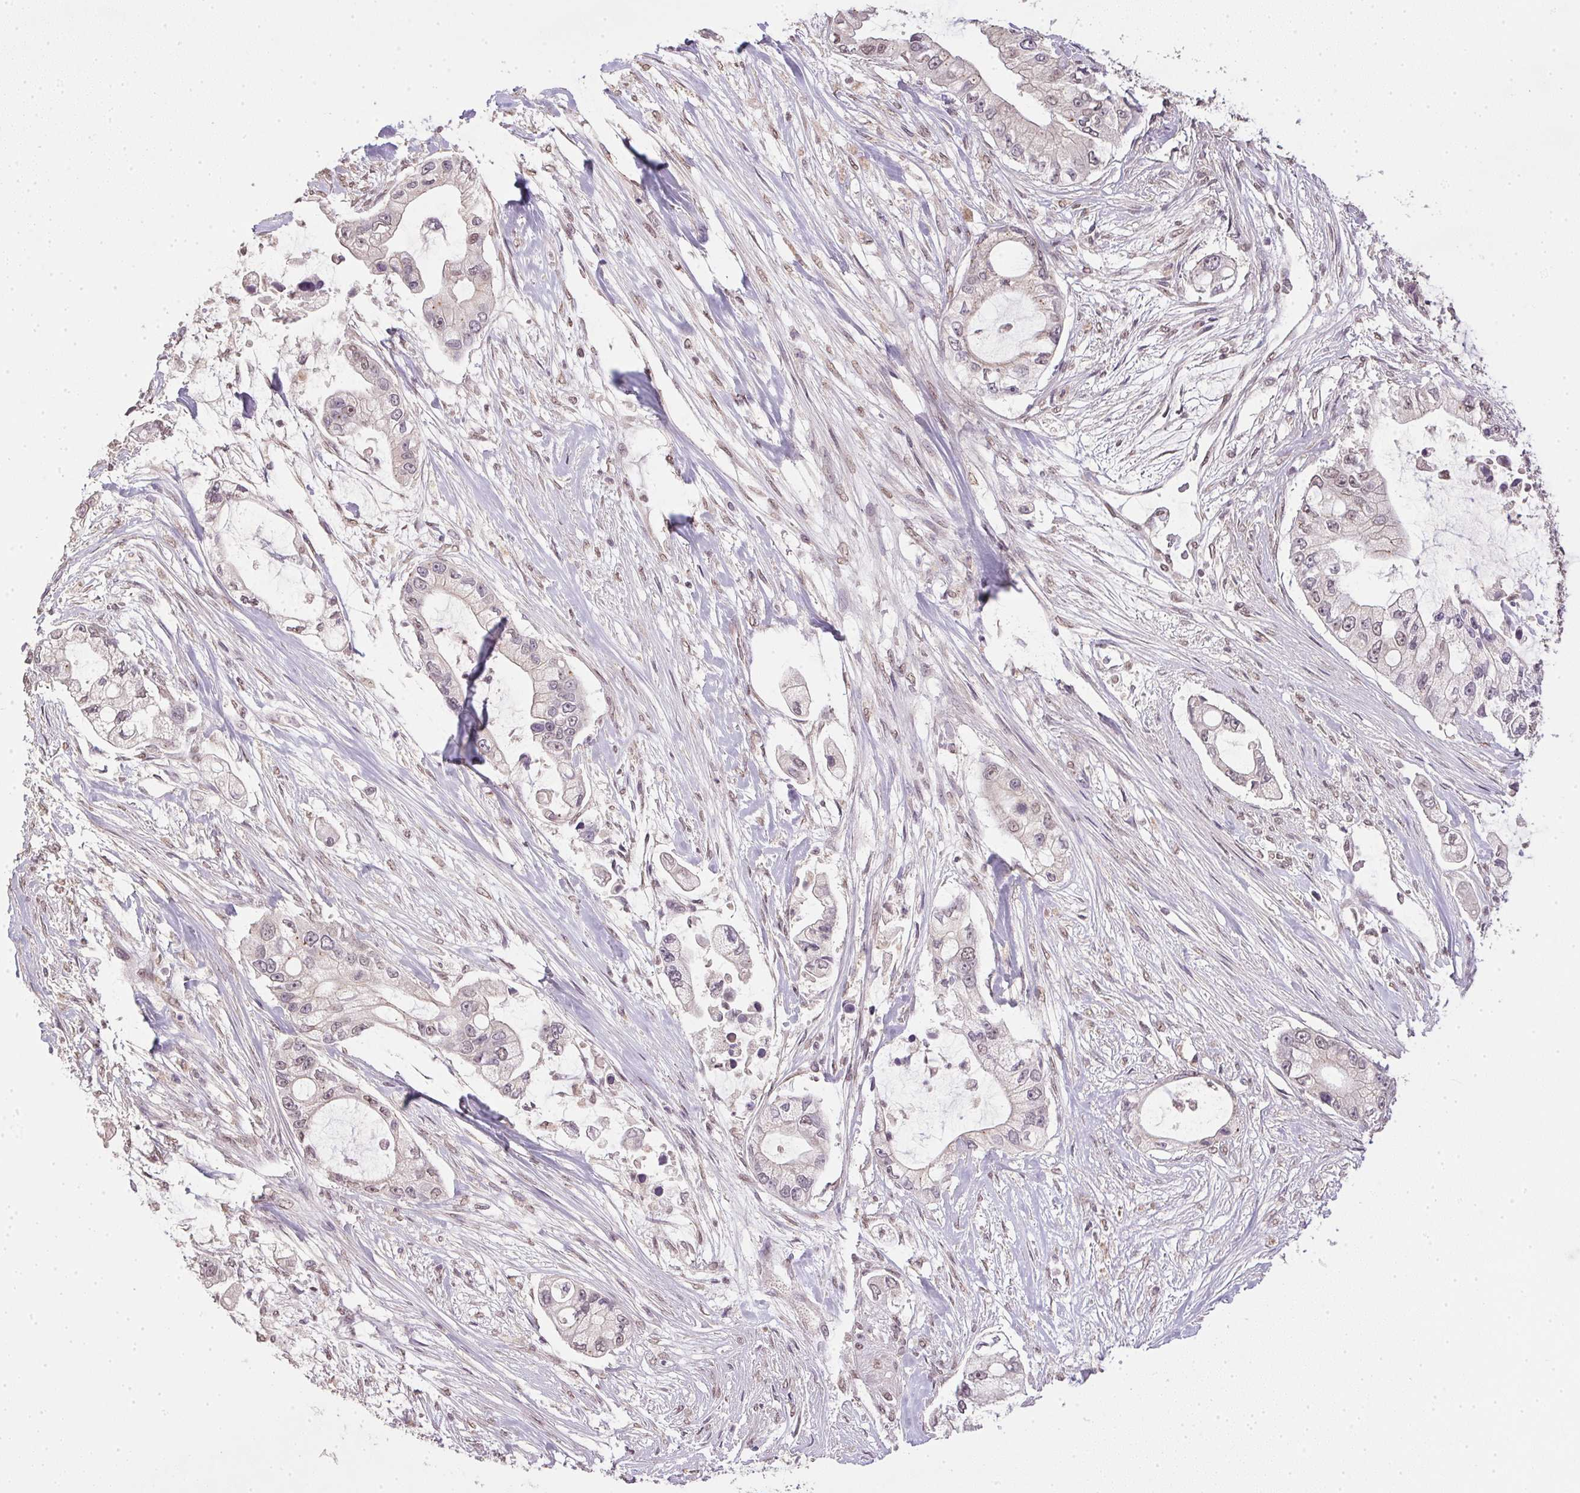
{"staining": {"intensity": "negative", "quantity": "none", "location": "none"}, "tissue": "pancreatic cancer", "cell_type": "Tumor cells", "image_type": "cancer", "snomed": [{"axis": "morphology", "description": "Adenocarcinoma, NOS"}, {"axis": "topography", "description": "Pancreas"}], "caption": "DAB (3,3'-diaminobenzidine) immunohistochemical staining of pancreatic adenocarcinoma exhibits no significant staining in tumor cells.", "gene": "PPP4R4", "patient": {"sex": "female", "age": 69}}